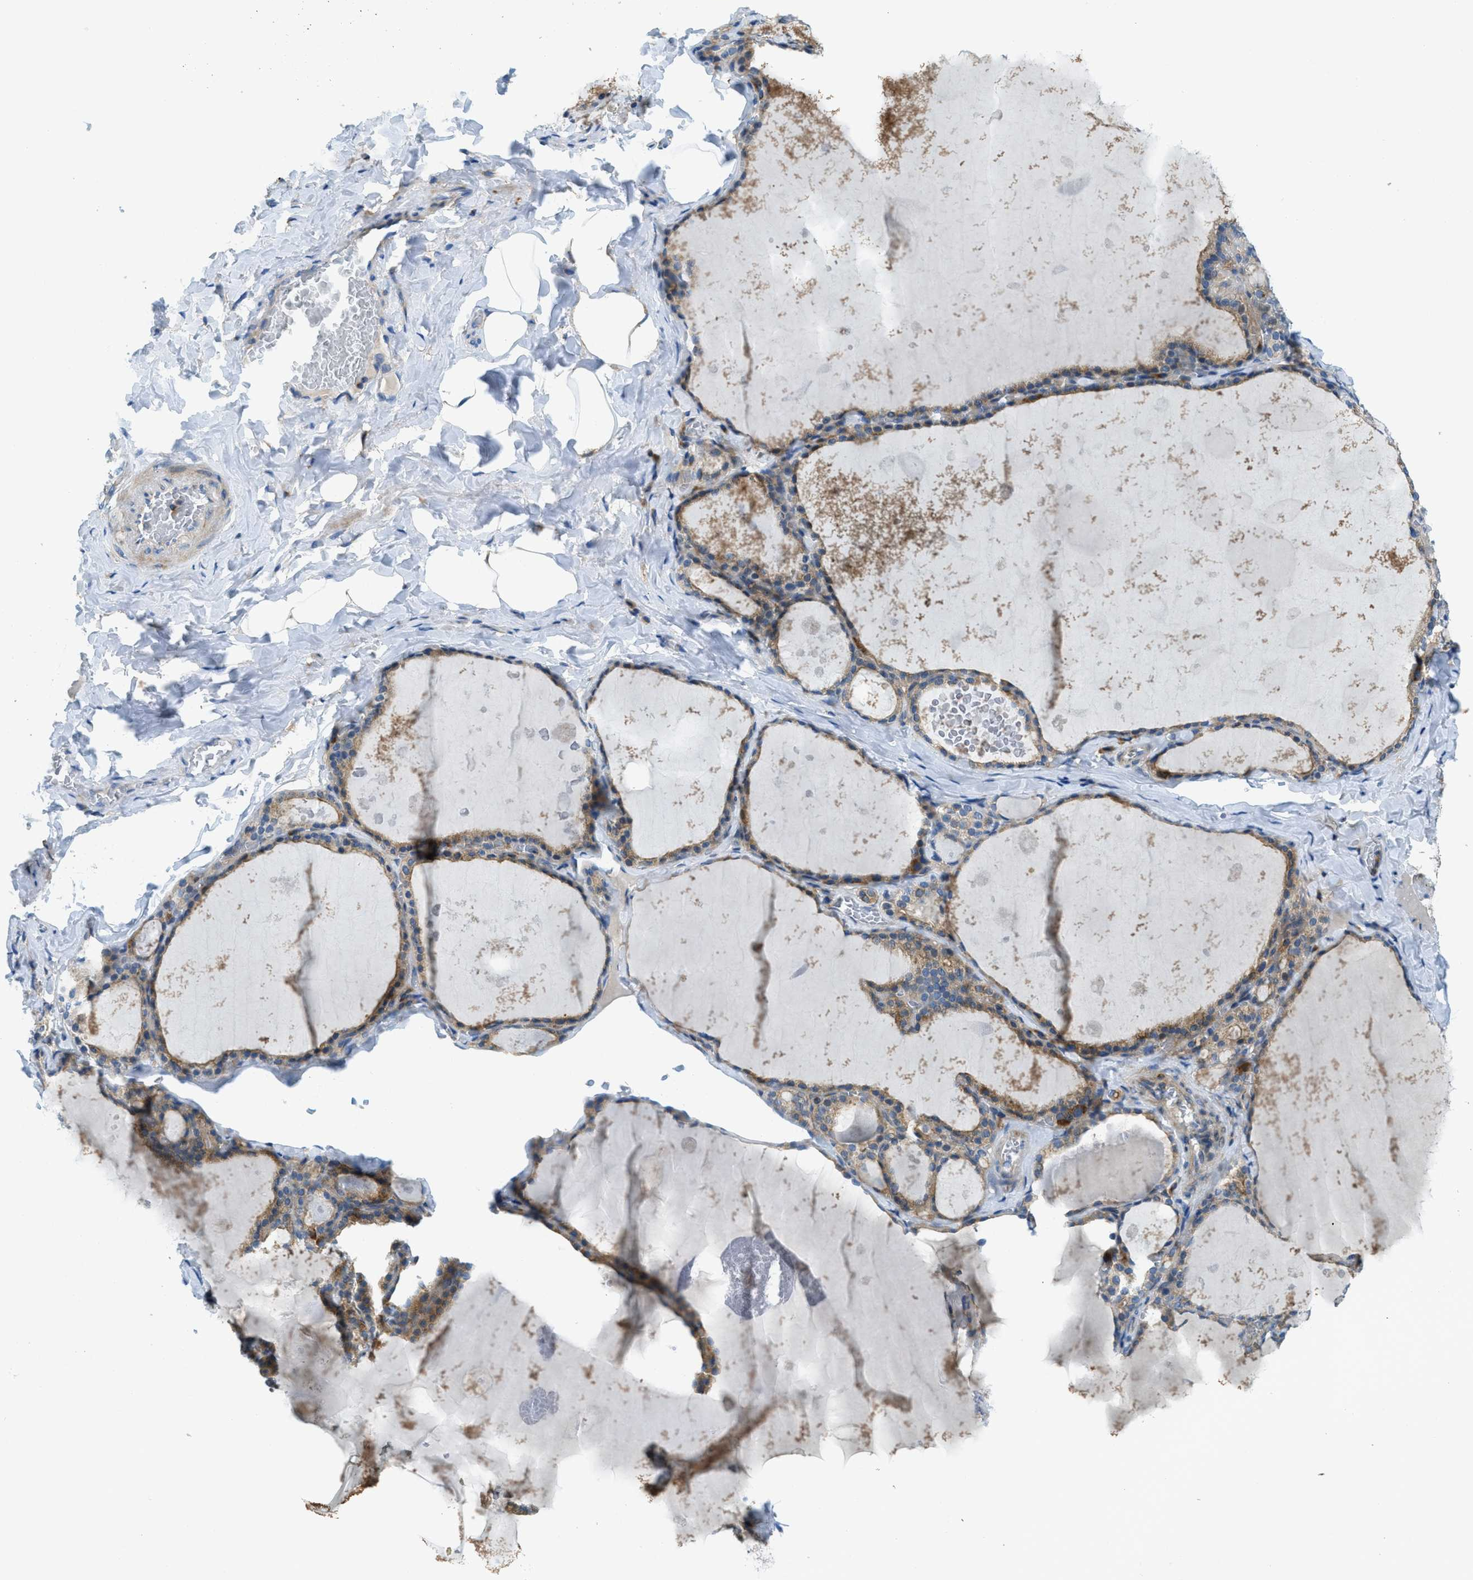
{"staining": {"intensity": "moderate", "quantity": ">75%", "location": "cytoplasmic/membranous"}, "tissue": "thyroid gland", "cell_type": "Glandular cells", "image_type": "normal", "snomed": [{"axis": "morphology", "description": "Normal tissue, NOS"}, {"axis": "topography", "description": "Thyroid gland"}], "caption": "Glandular cells show moderate cytoplasmic/membranous positivity in about >75% of cells in normal thyroid gland. The staining was performed using DAB, with brown indicating positive protein expression. Nuclei are stained blue with hematoxylin.", "gene": "RFFL", "patient": {"sex": "male", "age": 56}}